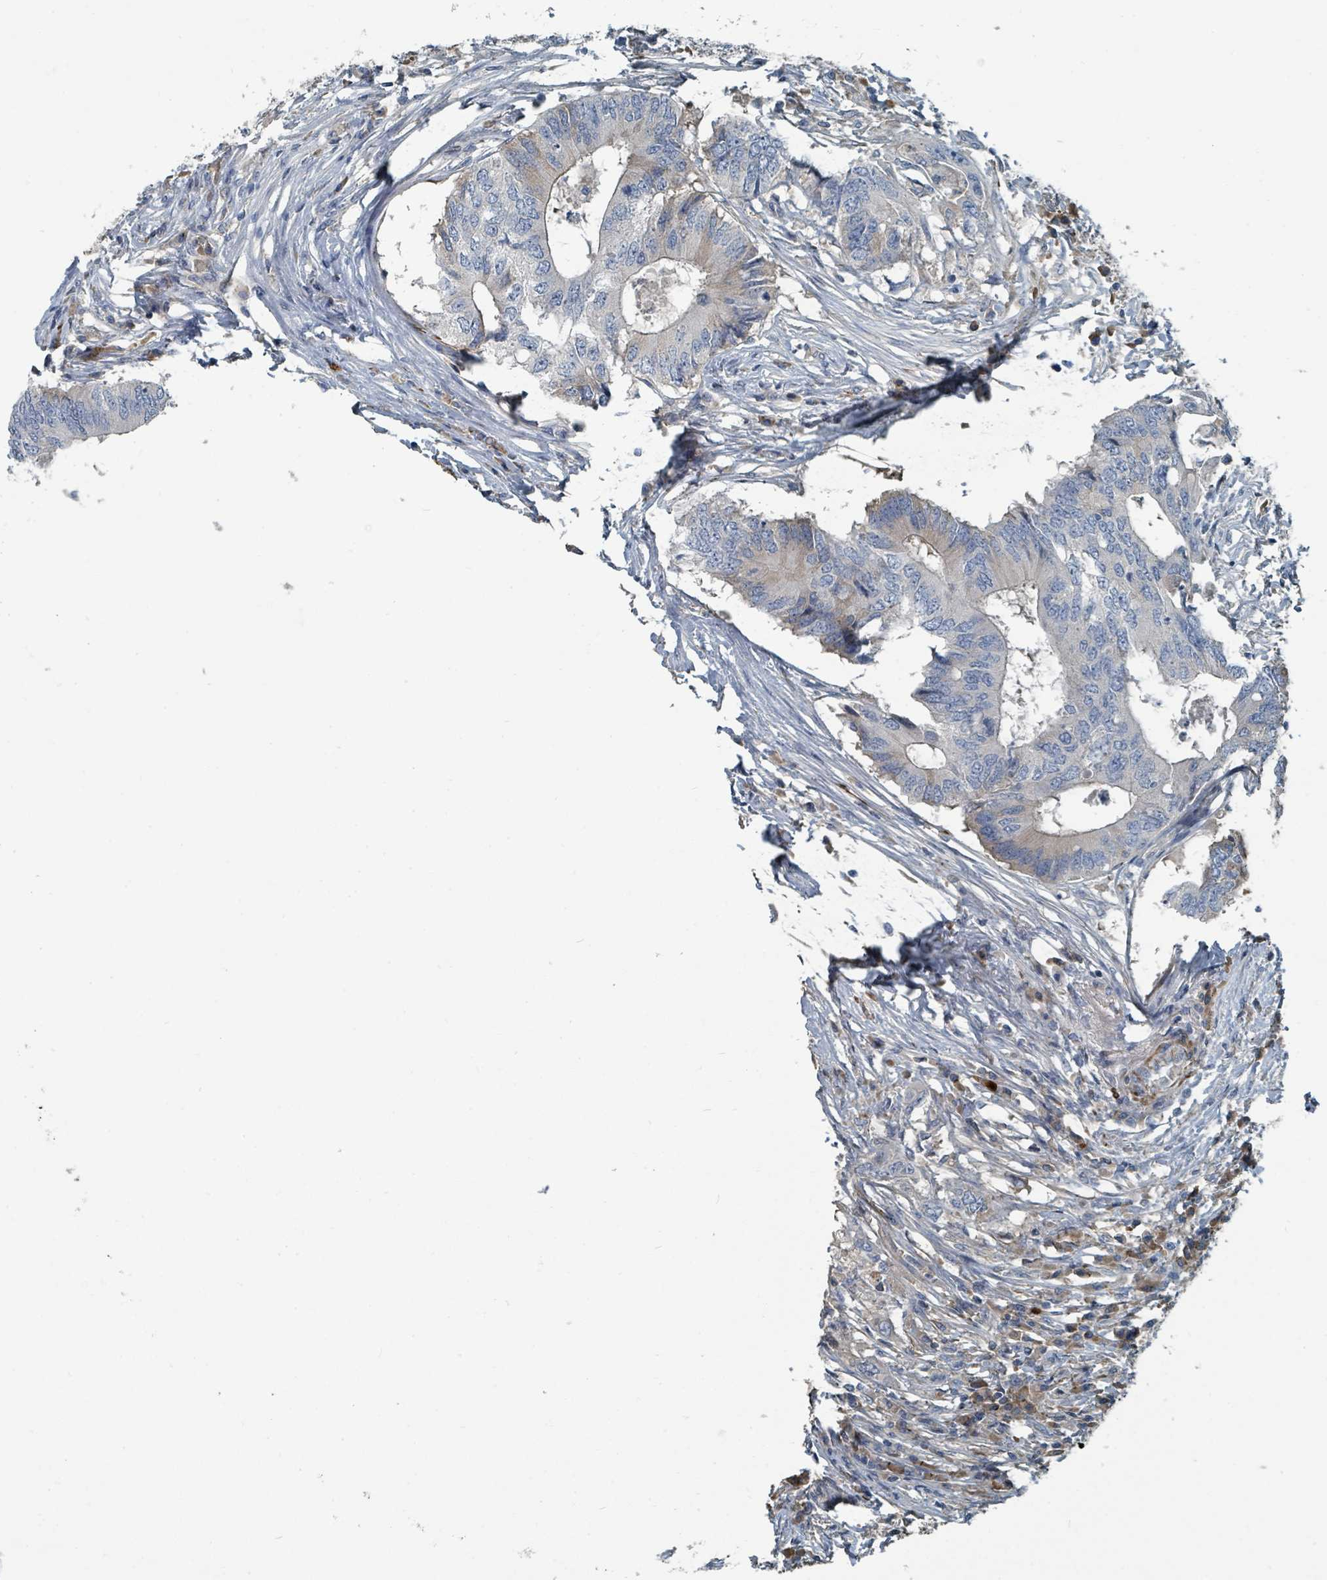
{"staining": {"intensity": "weak", "quantity": "<25%", "location": "cytoplasmic/membranous"}, "tissue": "colorectal cancer", "cell_type": "Tumor cells", "image_type": "cancer", "snomed": [{"axis": "morphology", "description": "Adenocarcinoma, NOS"}, {"axis": "topography", "description": "Colon"}], "caption": "Histopathology image shows no significant protein staining in tumor cells of adenocarcinoma (colorectal).", "gene": "SLC44A5", "patient": {"sex": "male", "age": 71}}